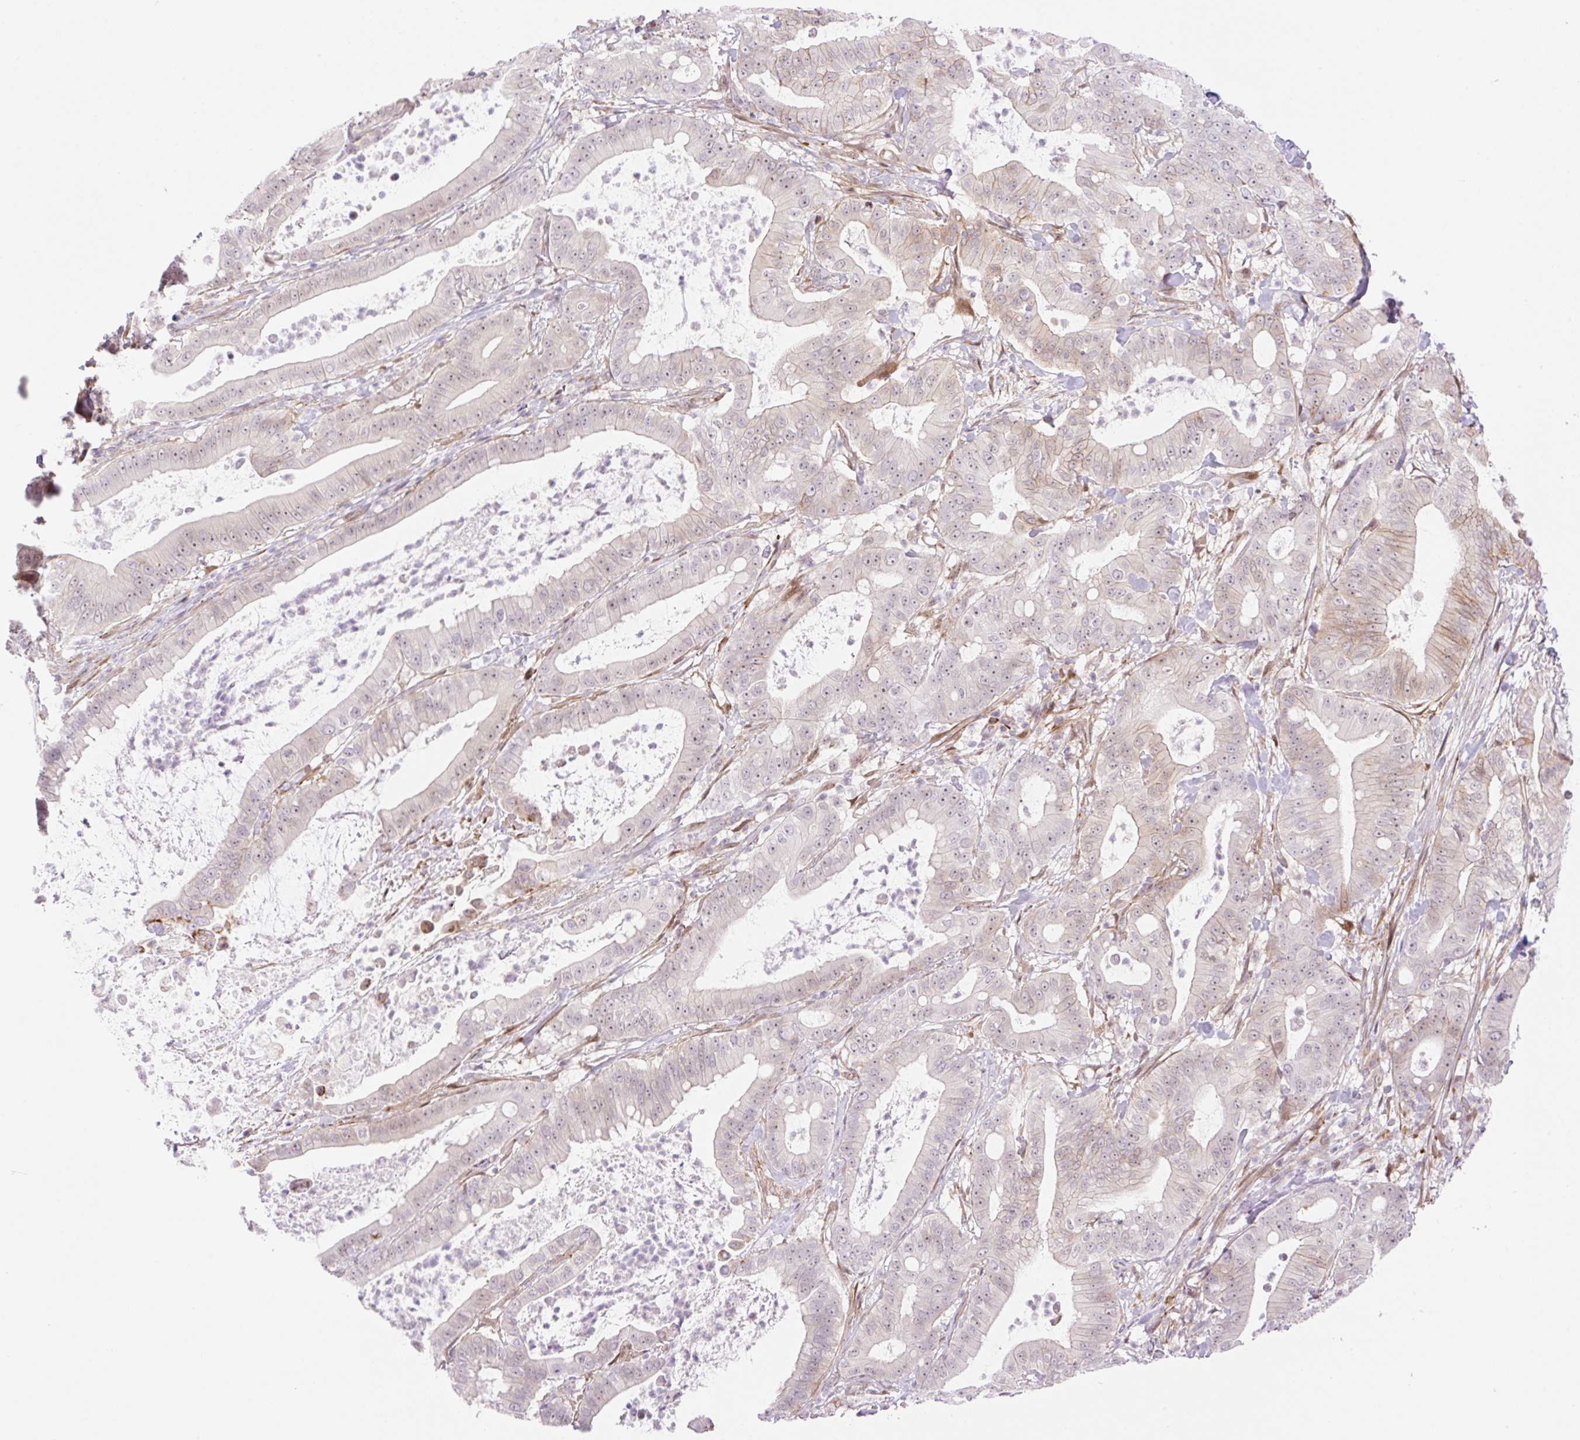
{"staining": {"intensity": "moderate", "quantity": "<25%", "location": "cytoplasmic/membranous,nuclear"}, "tissue": "pancreatic cancer", "cell_type": "Tumor cells", "image_type": "cancer", "snomed": [{"axis": "morphology", "description": "Adenocarcinoma, NOS"}, {"axis": "topography", "description": "Pancreas"}], "caption": "This photomicrograph demonstrates IHC staining of pancreatic cancer (adenocarcinoma), with low moderate cytoplasmic/membranous and nuclear expression in approximately <25% of tumor cells.", "gene": "ZFP41", "patient": {"sex": "male", "age": 71}}